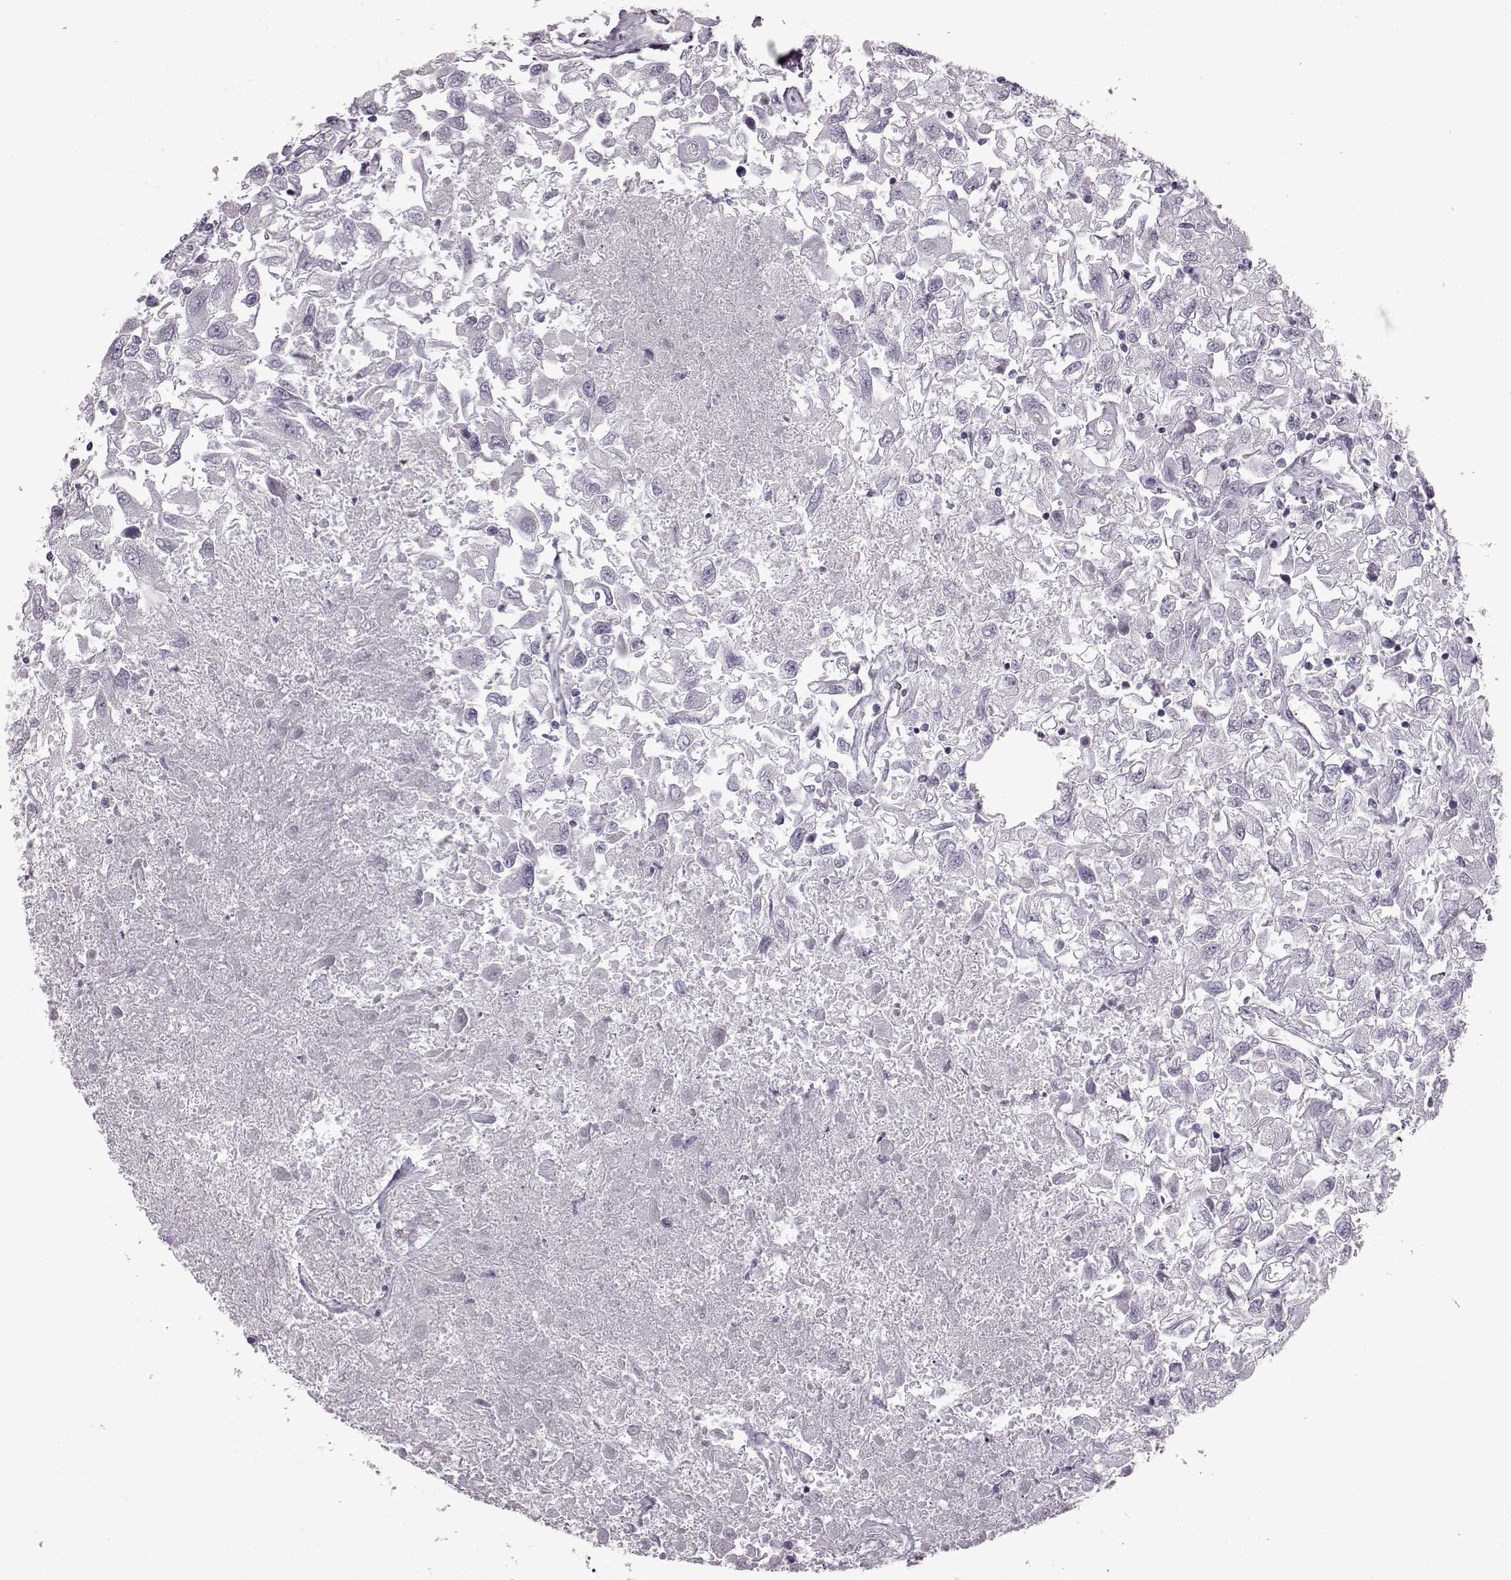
{"staining": {"intensity": "negative", "quantity": "none", "location": "none"}, "tissue": "renal cancer", "cell_type": "Tumor cells", "image_type": "cancer", "snomed": [{"axis": "morphology", "description": "Adenocarcinoma, NOS"}, {"axis": "topography", "description": "Kidney"}], "caption": "A histopathology image of human adenocarcinoma (renal) is negative for staining in tumor cells.", "gene": "SLC28A2", "patient": {"sex": "female", "age": 76}}